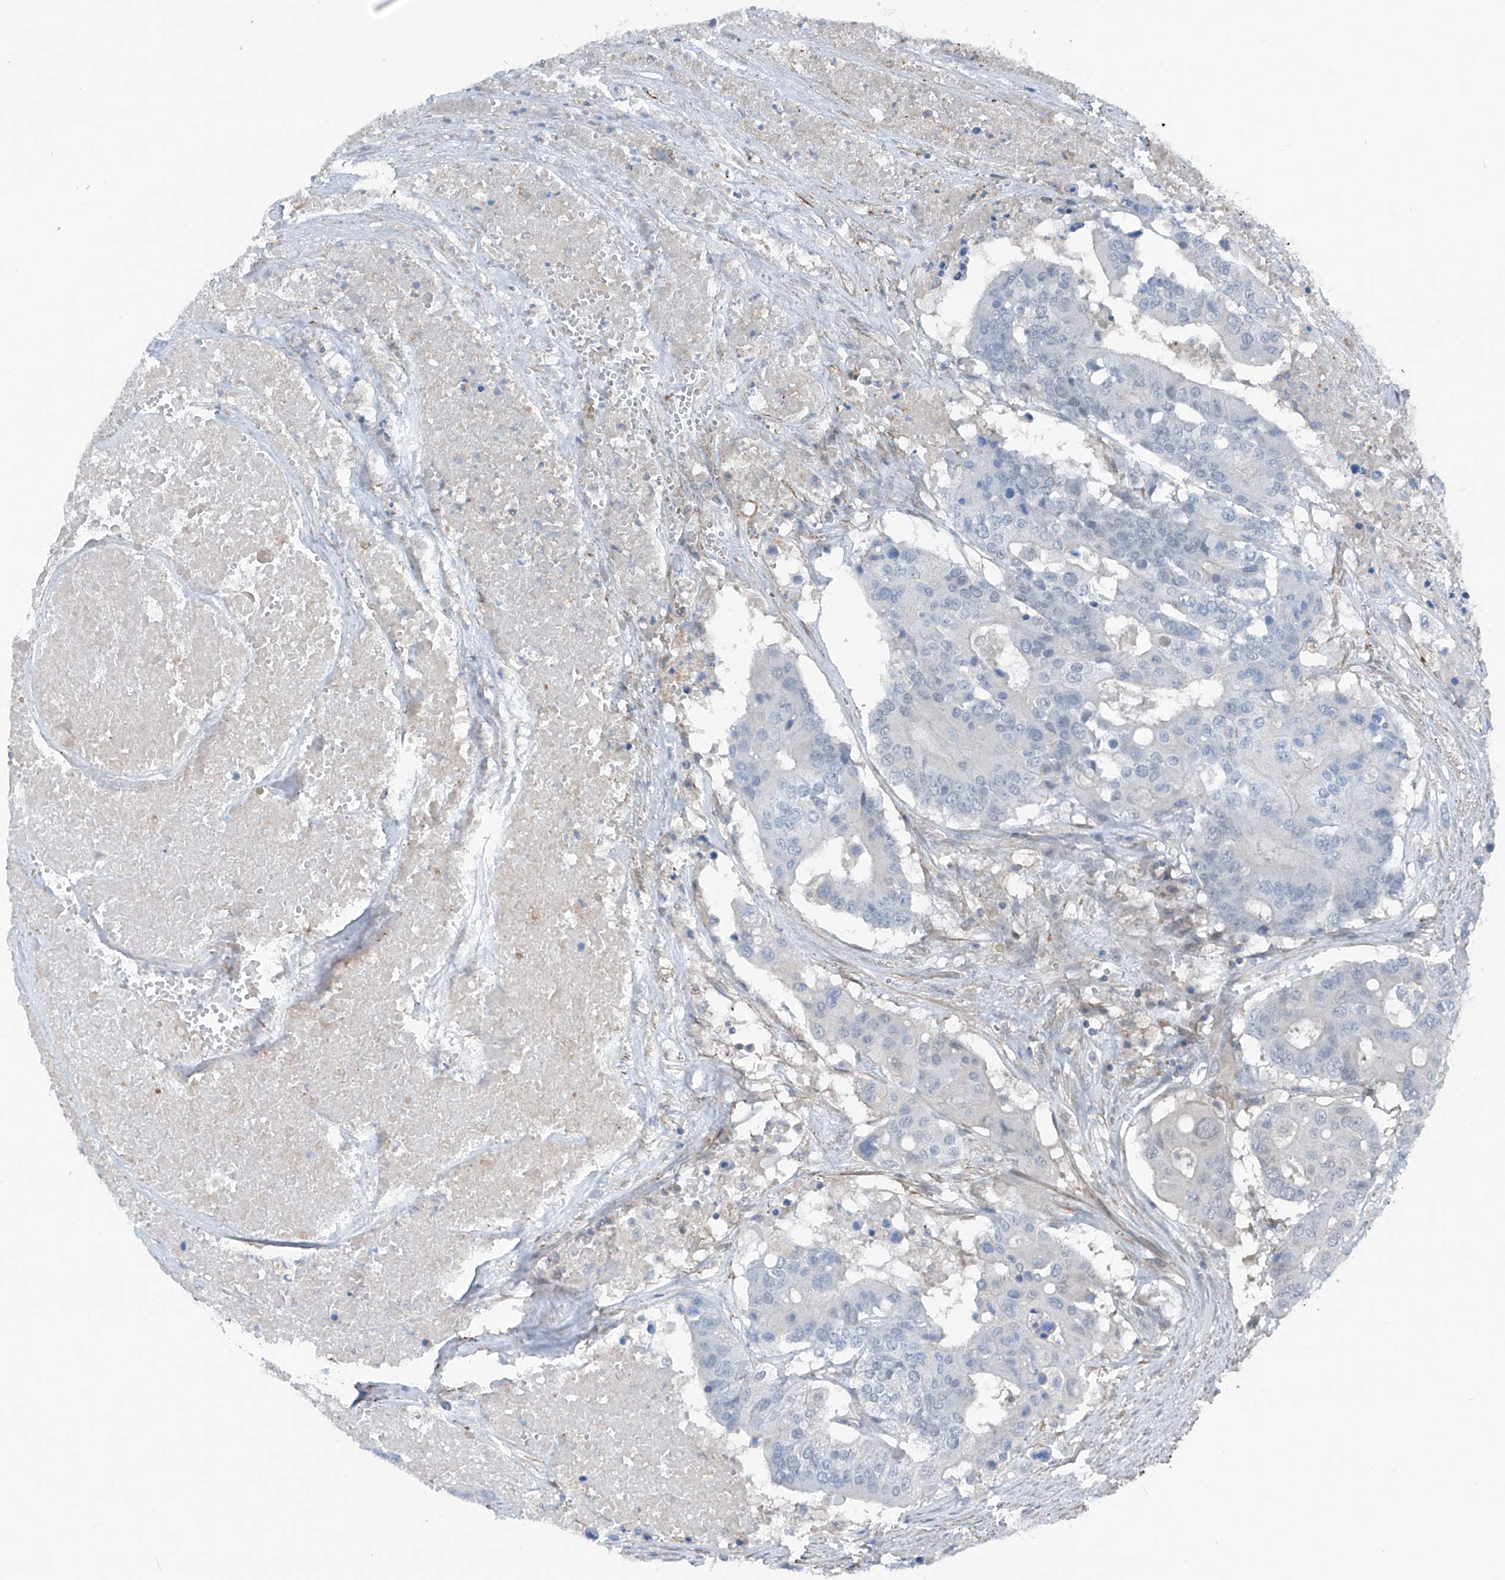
{"staining": {"intensity": "negative", "quantity": "none", "location": "none"}, "tissue": "colorectal cancer", "cell_type": "Tumor cells", "image_type": "cancer", "snomed": [{"axis": "morphology", "description": "Adenocarcinoma, NOS"}, {"axis": "topography", "description": "Colon"}], "caption": "IHC of colorectal cancer (adenocarcinoma) reveals no positivity in tumor cells.", "gene": "HSPB11", "patient": {"sex": "male", "age": 77}}